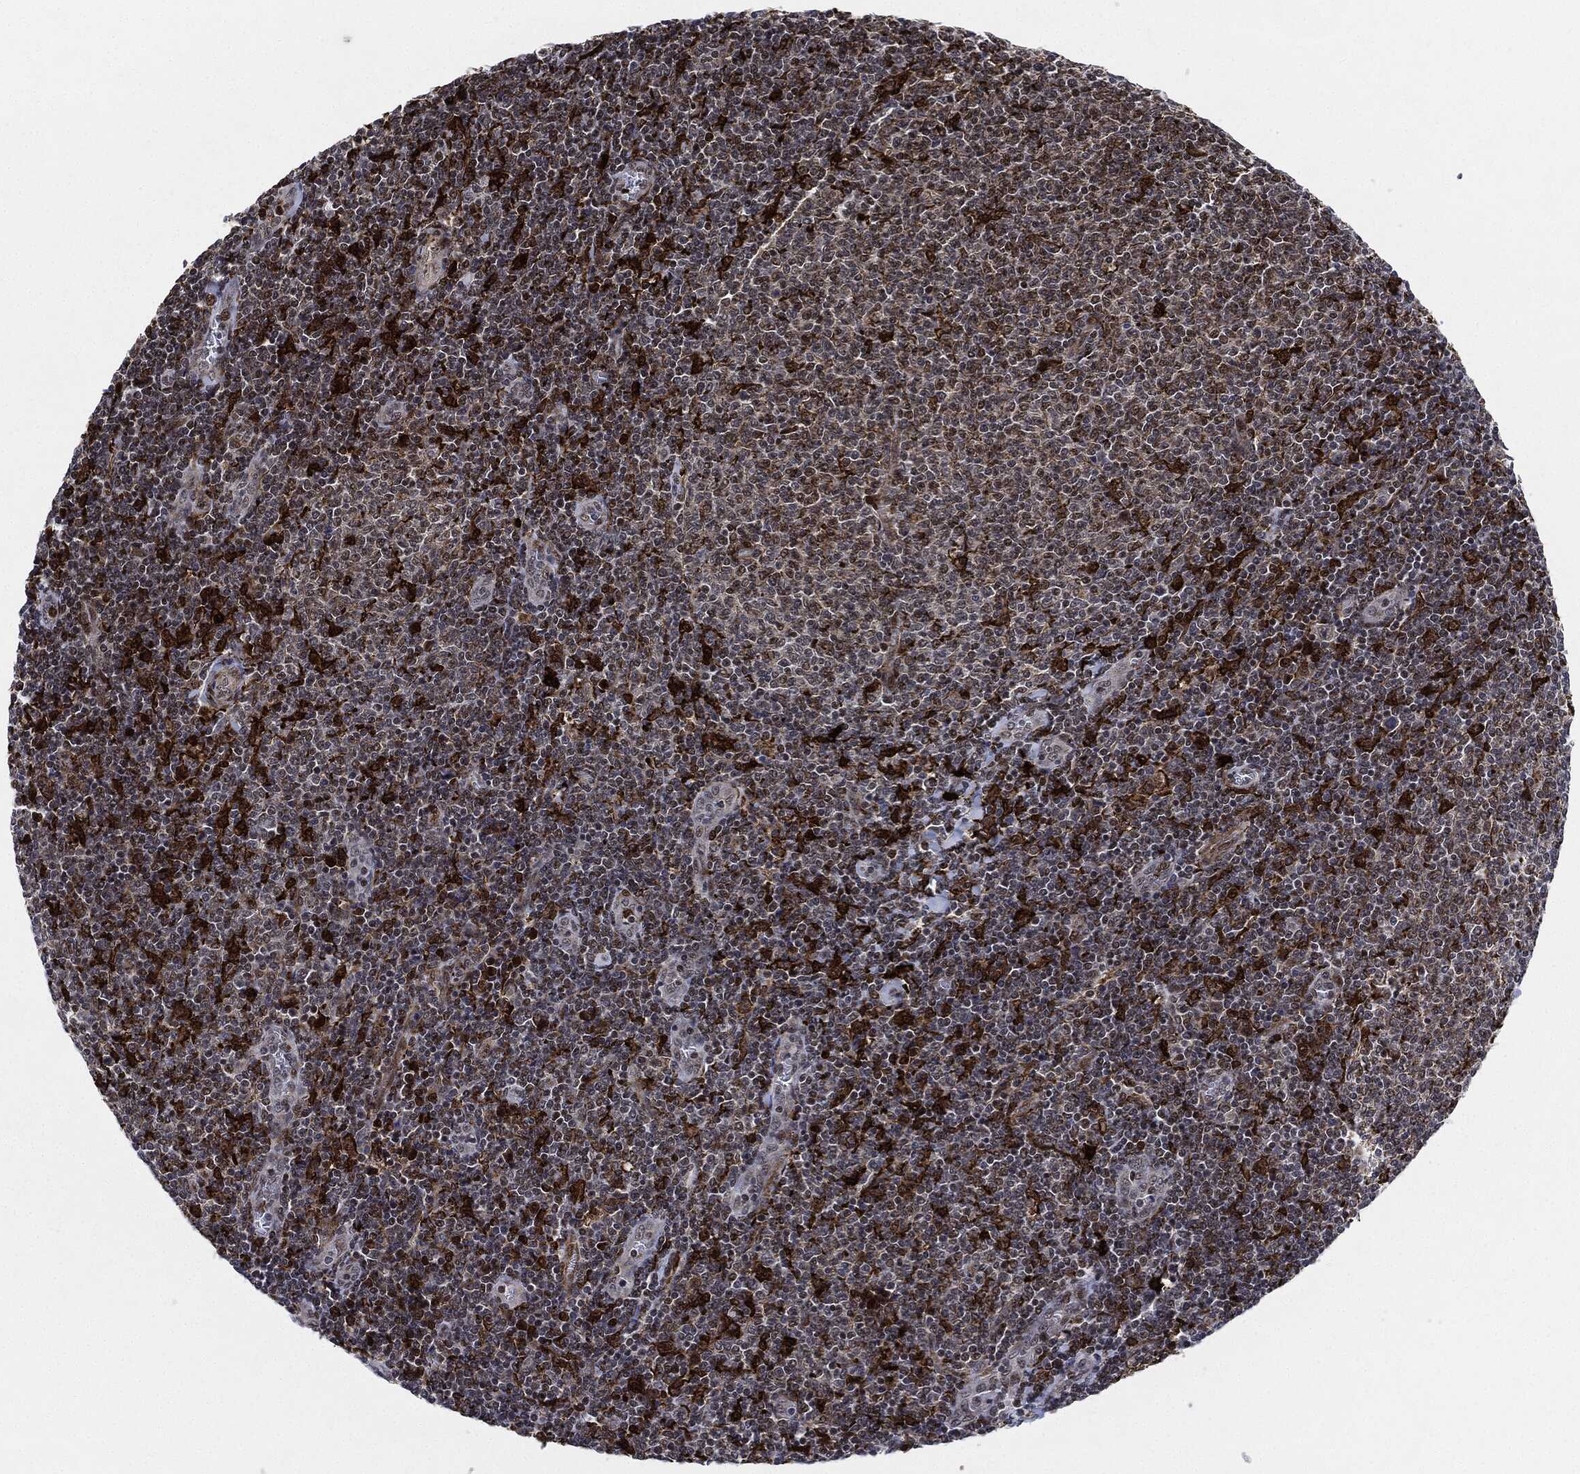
{"staining": {"intensity": "negative", "quantity": "none", "location": "none"}, "tissue": "lymphoma", "cell_type": "Tumor cells", "image_type": "cancer", "snomed": [{"axis": "morphology", "description": "Malignant lymphoma, non-Hodgkin's type, Low grade"}, {"axis": "topography", "description": "Lymph node"}], "caption": "Tumor cells are negative for brown protein staining in malignant lymphoma, non-Hodgkin's type (low-grade).", "gene": "NANOS3", "patient": {"sex": "male", "age": 52}}